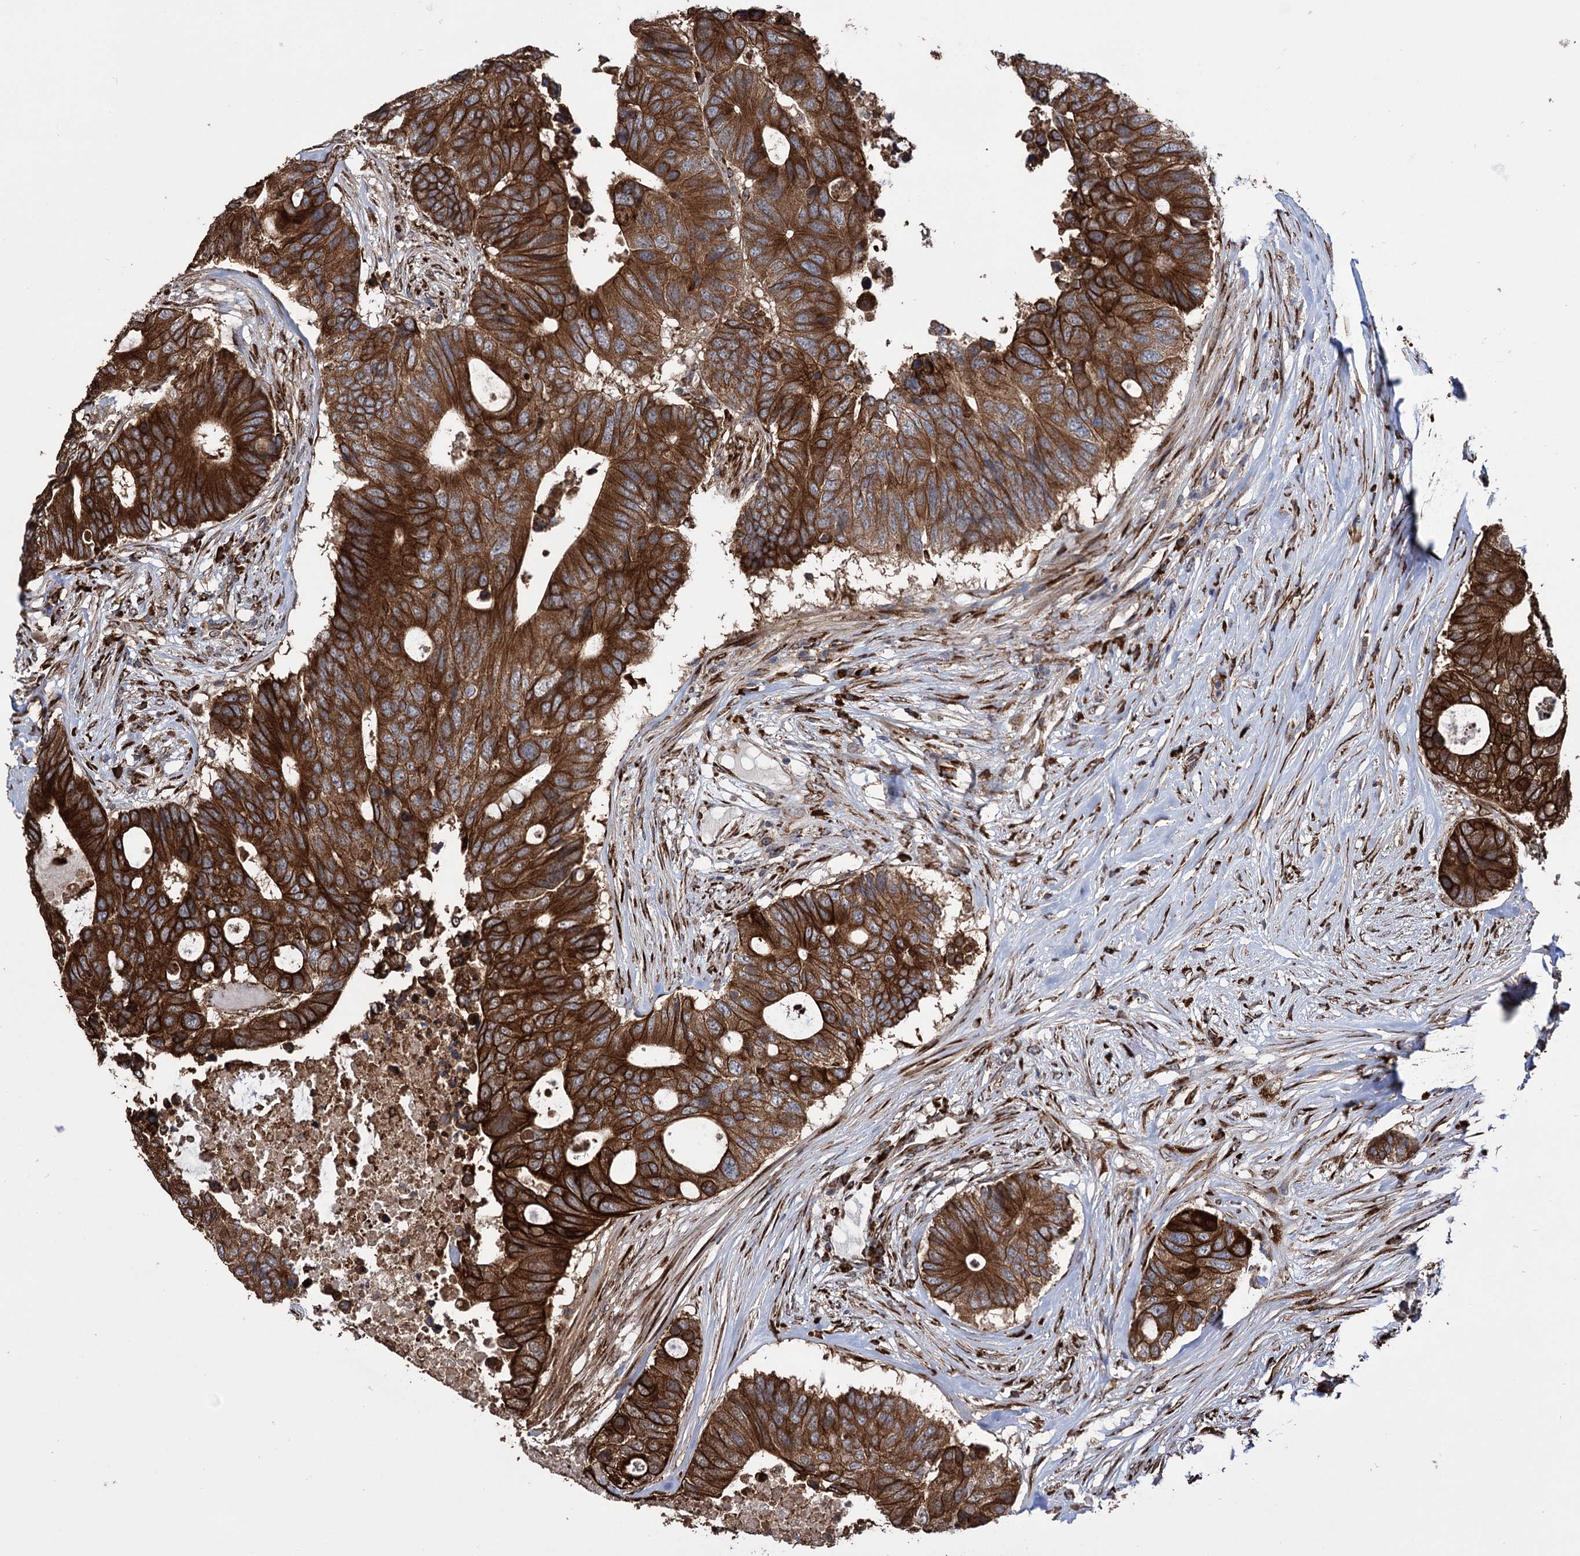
{"staining": {"intensity": "strong", "quantity": ">75%", "location": "cytoplasmic/membranous"}, "tissue": "colorectal cancer", "cell_type": "Tumor cells", "image_type": "cancer", "snomed": [{"axis": "morphology", "description": "Adenocarcinoma, NOS"}, {"axis": "topography", "description": "Colon"}], "caption": "Tumor cells reveal high levels of strong cytoplasmic/membranous positivity in about >75% of cells in colorectal adenocarcinoma. The protein is stained brown, and the nuclei are stained in blue (DAB (3,3'-diaminobenzidine) IHC with brightfield microscopy, high magnification).", "gene": "CDAN1", "patient": {"sex": "male", "age": 71}}